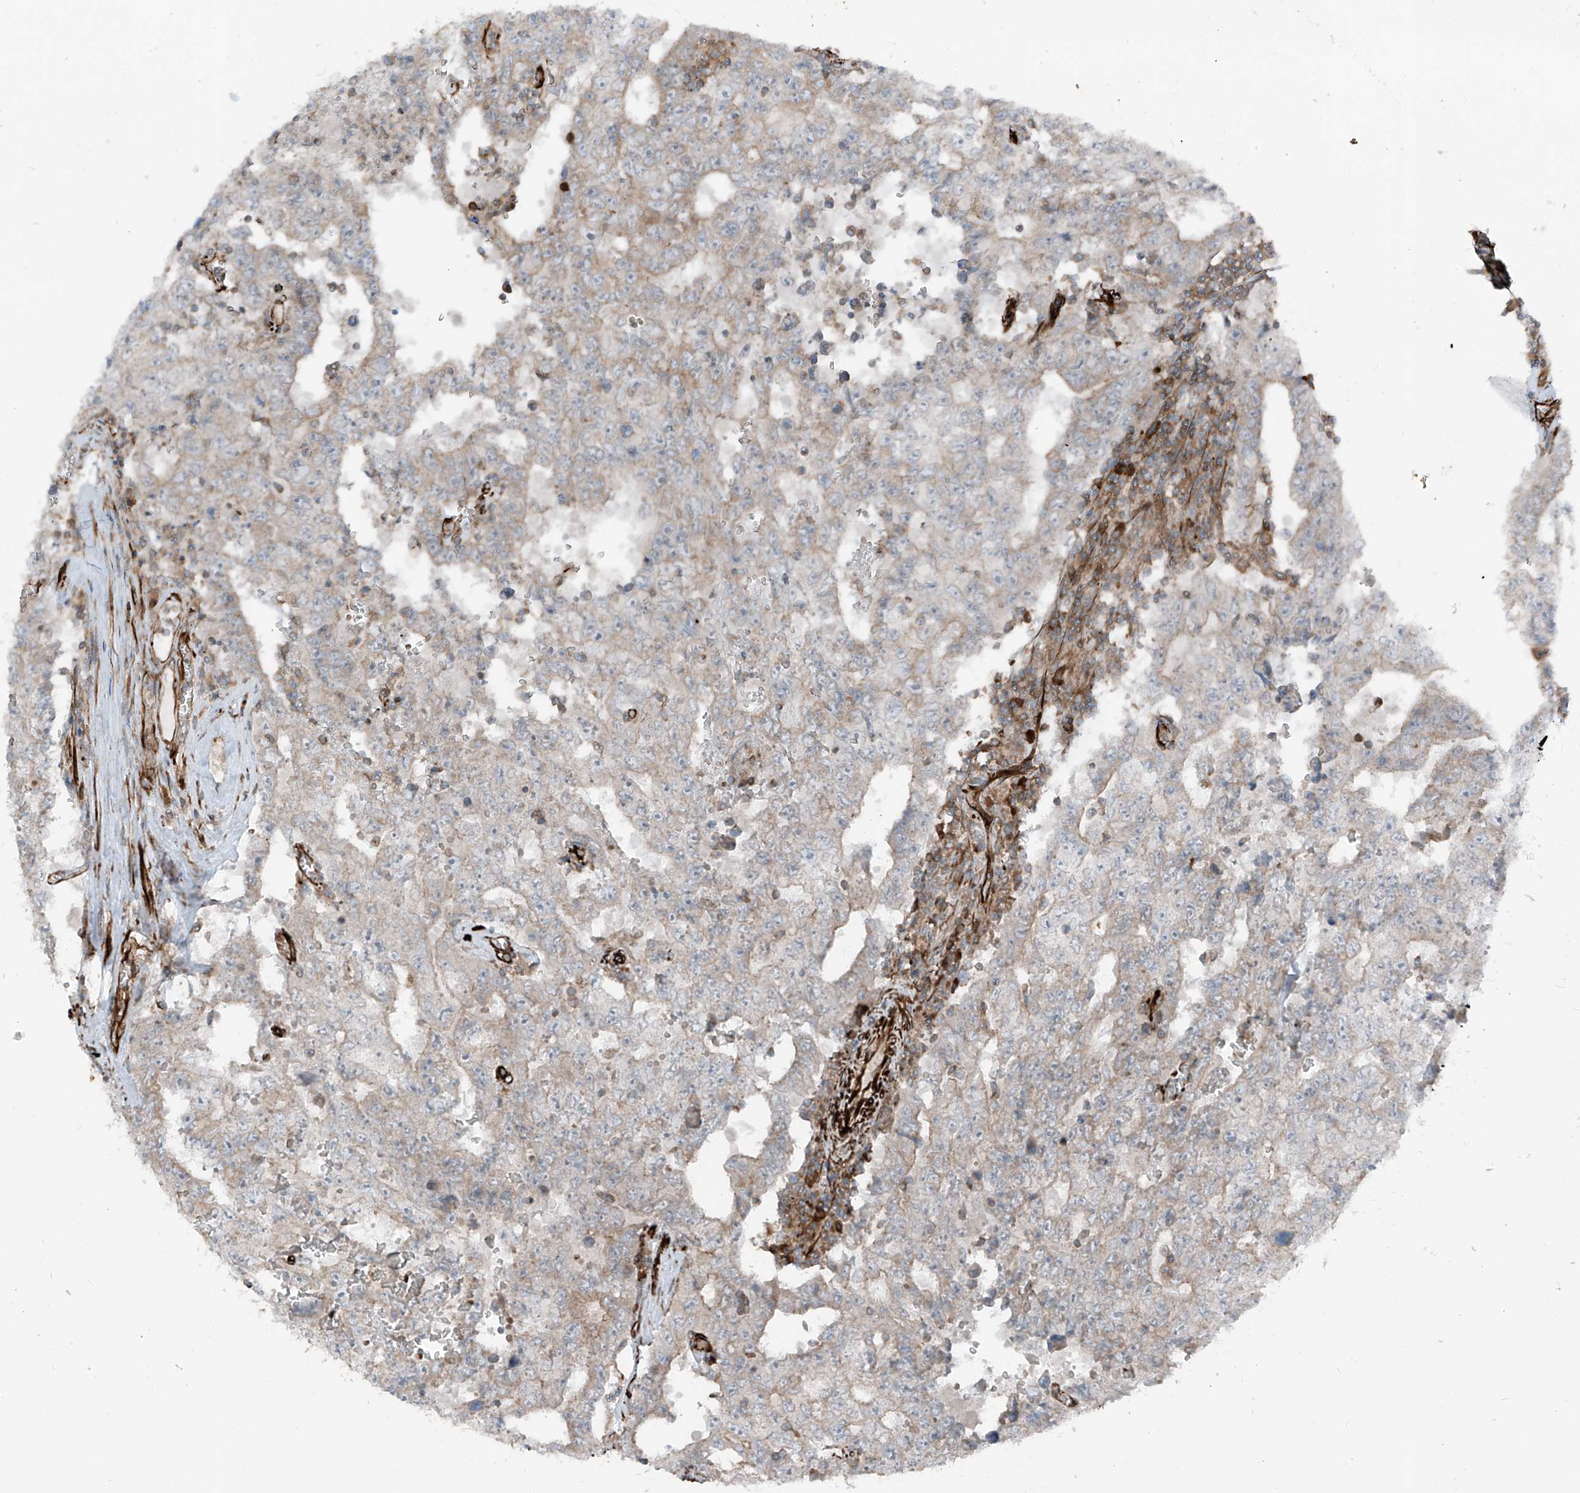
{"staining": {"intensity": "weak", "quantity": "25%-75%", "location": "cytoplasmic/membranous"}, "tissue": "testis cancer", "cell_type": "Tumor cells", "image_type": "cancer", "snomed": [{"axis": "morphology", "description": "Carcinoma, Embryonal, NOS"}, {"axis": "topography", "description": "Testis"}], "caption": "Protein analysis of embryonal carcinoma (testis) tissue displays weak cytoplasmic/membranous expression in about 25%-75% of tumor cells.", "gene": "ERLEC1", "patient": {"sex": "male", "age": 26}}